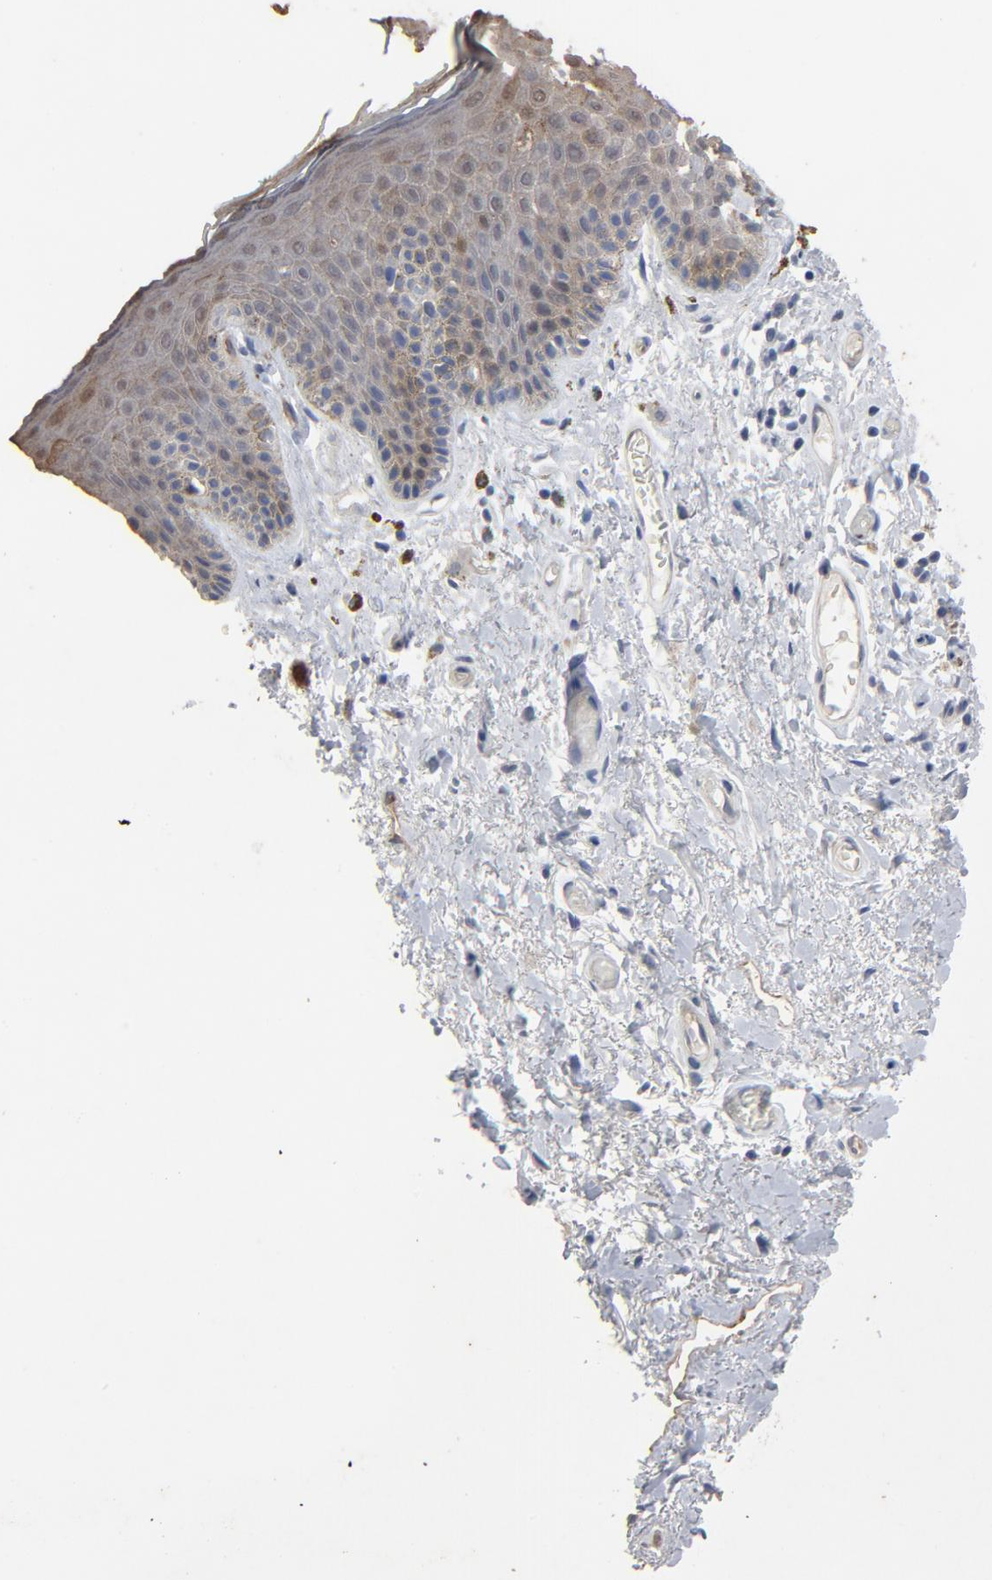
{"staining": {"intensity": "moderate", "quantity": ">75%", "location": "cytoplasmic/membranous,nuclear"}, "tissue": "skin", "cell_type": "Epidermal cells", "image_type": "normal", "snomed": [{"axis": "morphology", "description": "Normal tissue, NOS"}, {"axis": "topography", "description": "Anal"}], "caption": "Immunohistochemistry of benign skin displays medium levels of moderate cytoplasmic/membranous,nuclear positivity in about >75% of epidermal cells. (Stains: DAB in brown, nuclei in blue, Microscopy: brightfield microscopy at high magnification).", "gene": "KDR", "patient": {"sex": "male", "age": 74}}